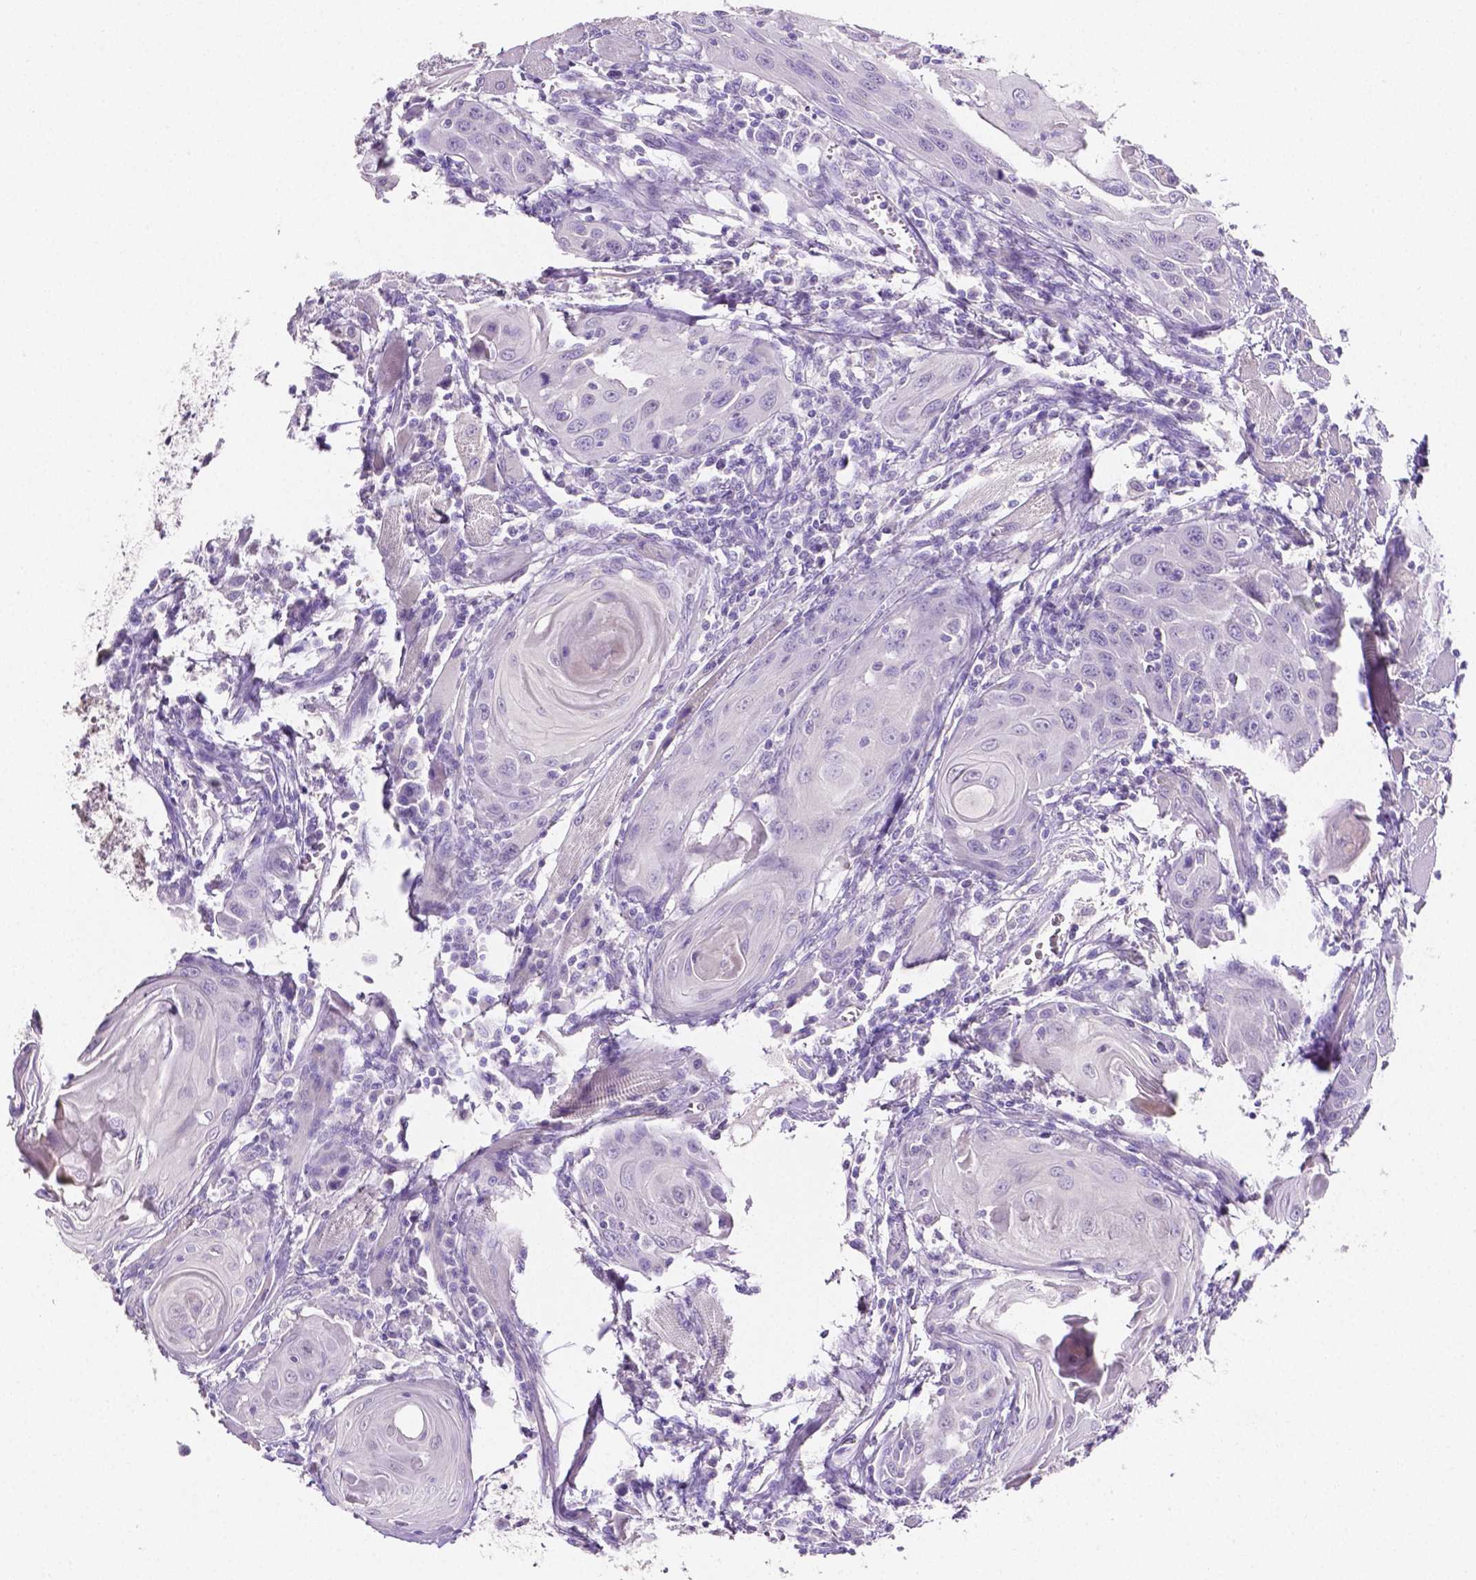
{"staining": {"intensity": "negative", "quantity": "none", "location": "none"}, "tissue": "head and neck cancer", "cell_type": "Tumor cells", "image_type": "cancer", "snomed": [{"axis": "morphology", "description": "Squamous cell carcinoma, NOS"}, {"axis": "topography", "description": "Head-Neck"}], "caption": "This is a image of immunohistochemistry staining of head and neck cancer, which shows no staining in tumor cells.", "gene": "SLC22A2", "patient": {"sex": "female", "age": 80}}